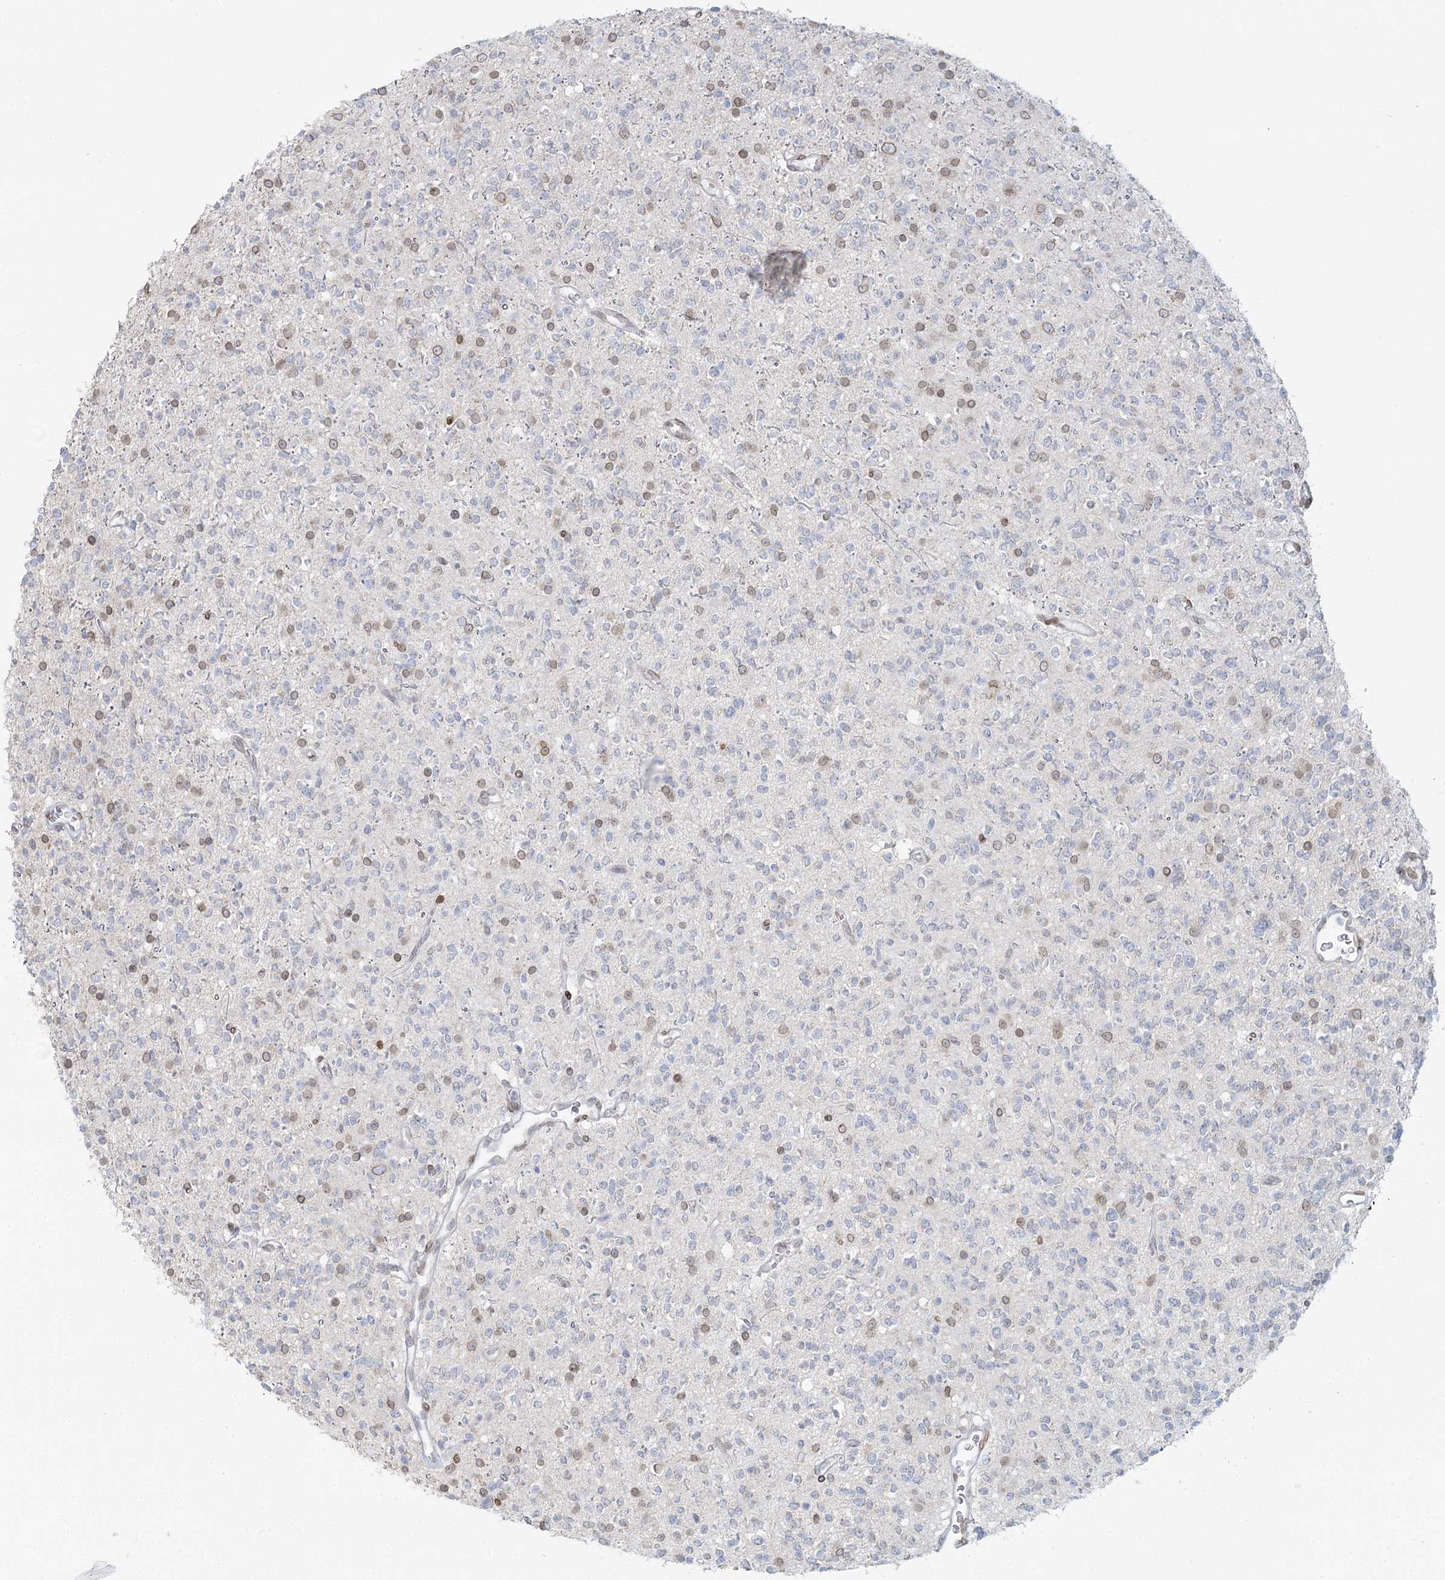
{"staining": {"intensity": "negative", "quantity": "none", "location": "none"}, "tissue": "glioma", "cell_type": "Tumor cells", "image_type": "cancer", "snomed": [{"axis": "morphology", "description": "Glioma, malignant, High grade"}, {"axis": "topography", "description": "Brain"}], "caption": "IHC micrograph of neoplastic tissue: human glioma stained with DAB (3,3'-diaminobenzidine) reveals no significant protein staining in tumor cells. The staining is performed using DAB (3,3'-diaminobenzidine) brown chromogen with nuclei counter-stained in using hematoxylin.", "gene": "VWA5A", "patient": {"sex": "male", "age": 34}}